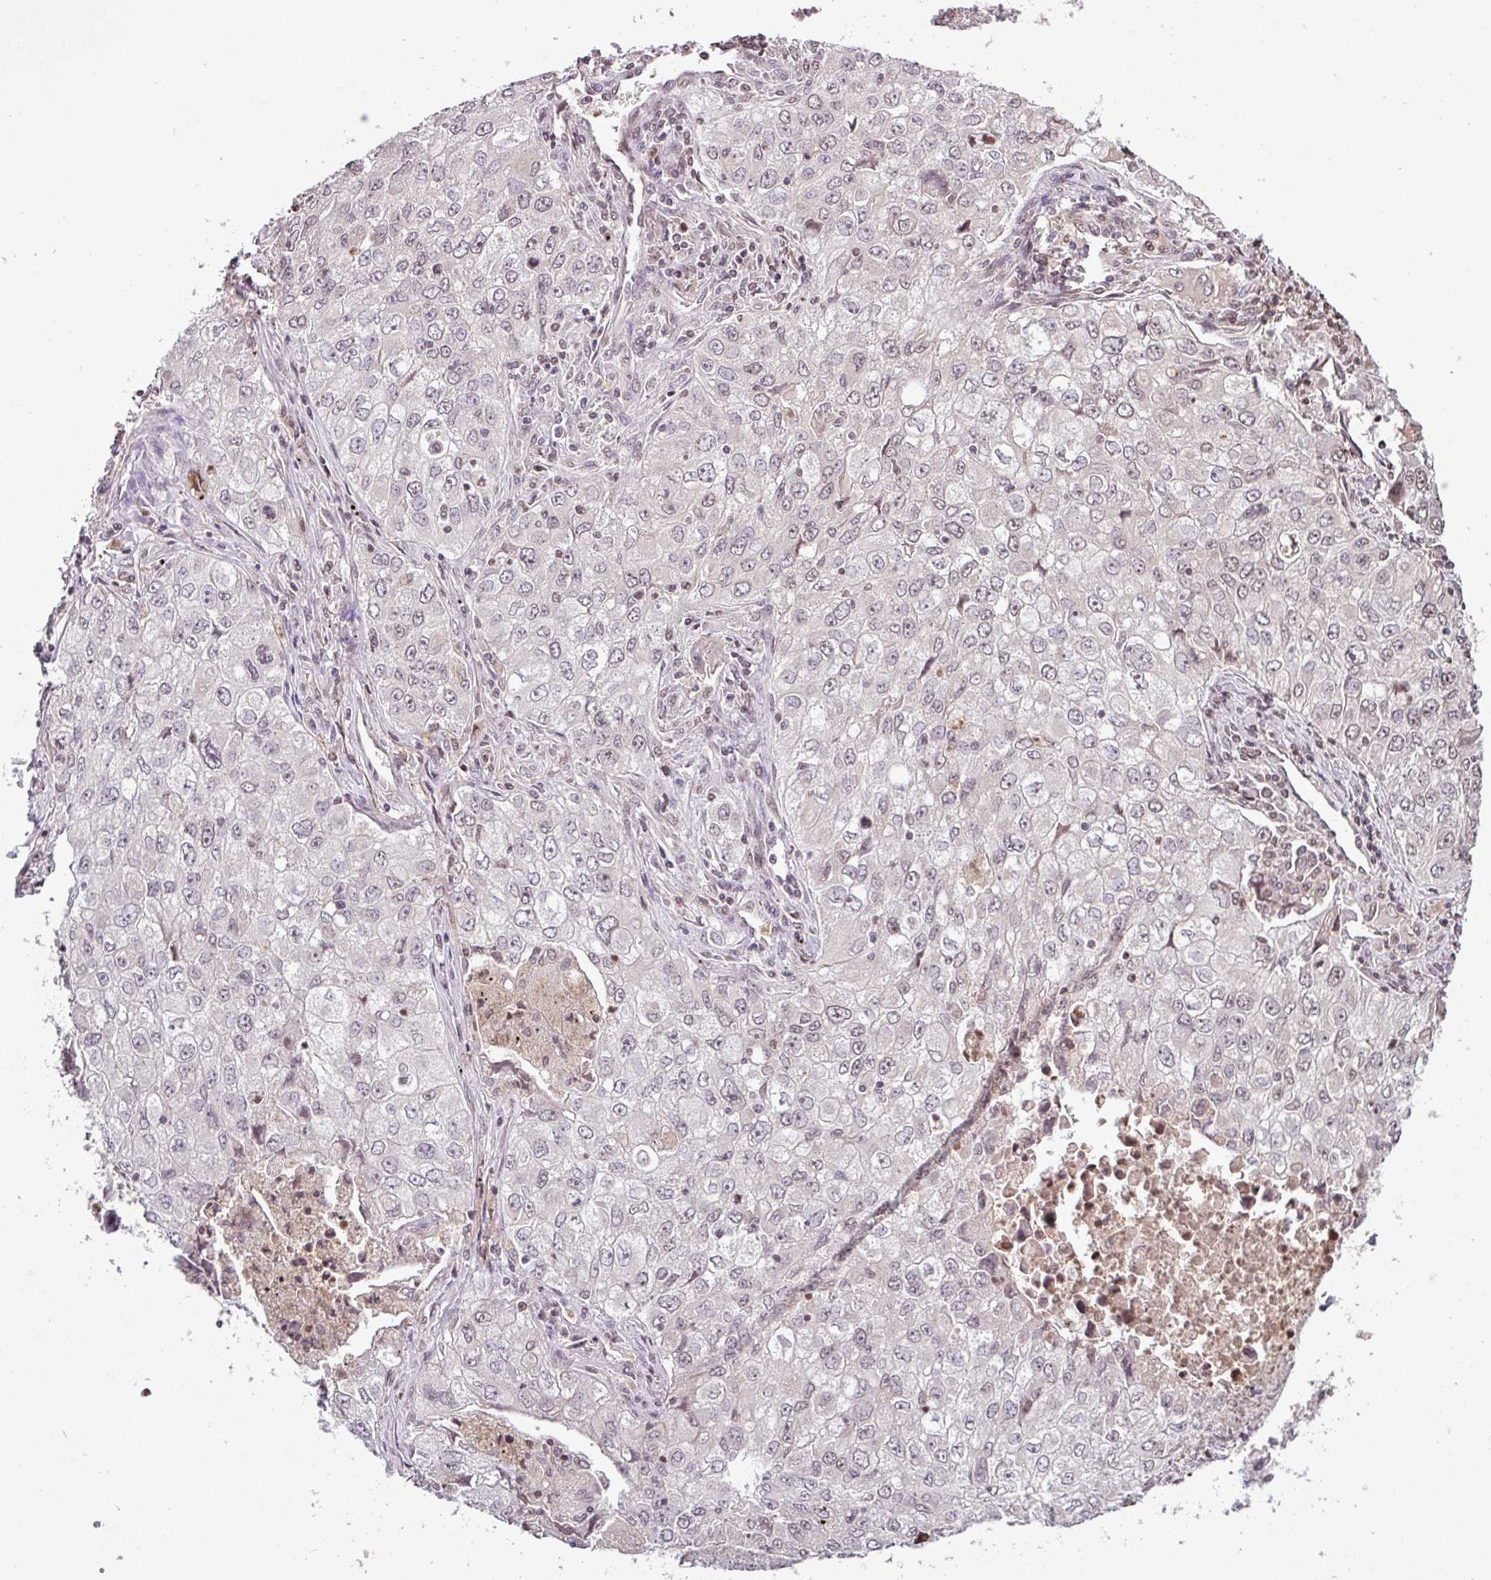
{"staining": {"intensity": "weak", "quantity": "<25%", "location": "nuclear"}, "tissue": "lung cancer", "cell_type": "Tumor cells", "image_type": "cancer", "snomed": [{"axis": "morphology", "description": "Adenocarcinoma, NOS"}, {"axis": "morphology", "description": "Adenocarcinoma, metastatic, NOS"}, {"axis": "topography", "description": "Lymph node"}, {"axis": "topography", "description": "Lung"}], "caption": "Image shows no protein expression in tumor cells of lung cancer tissue.", "gene": "SLC5A10", "patient": {"sex": "female", "age": 42}}